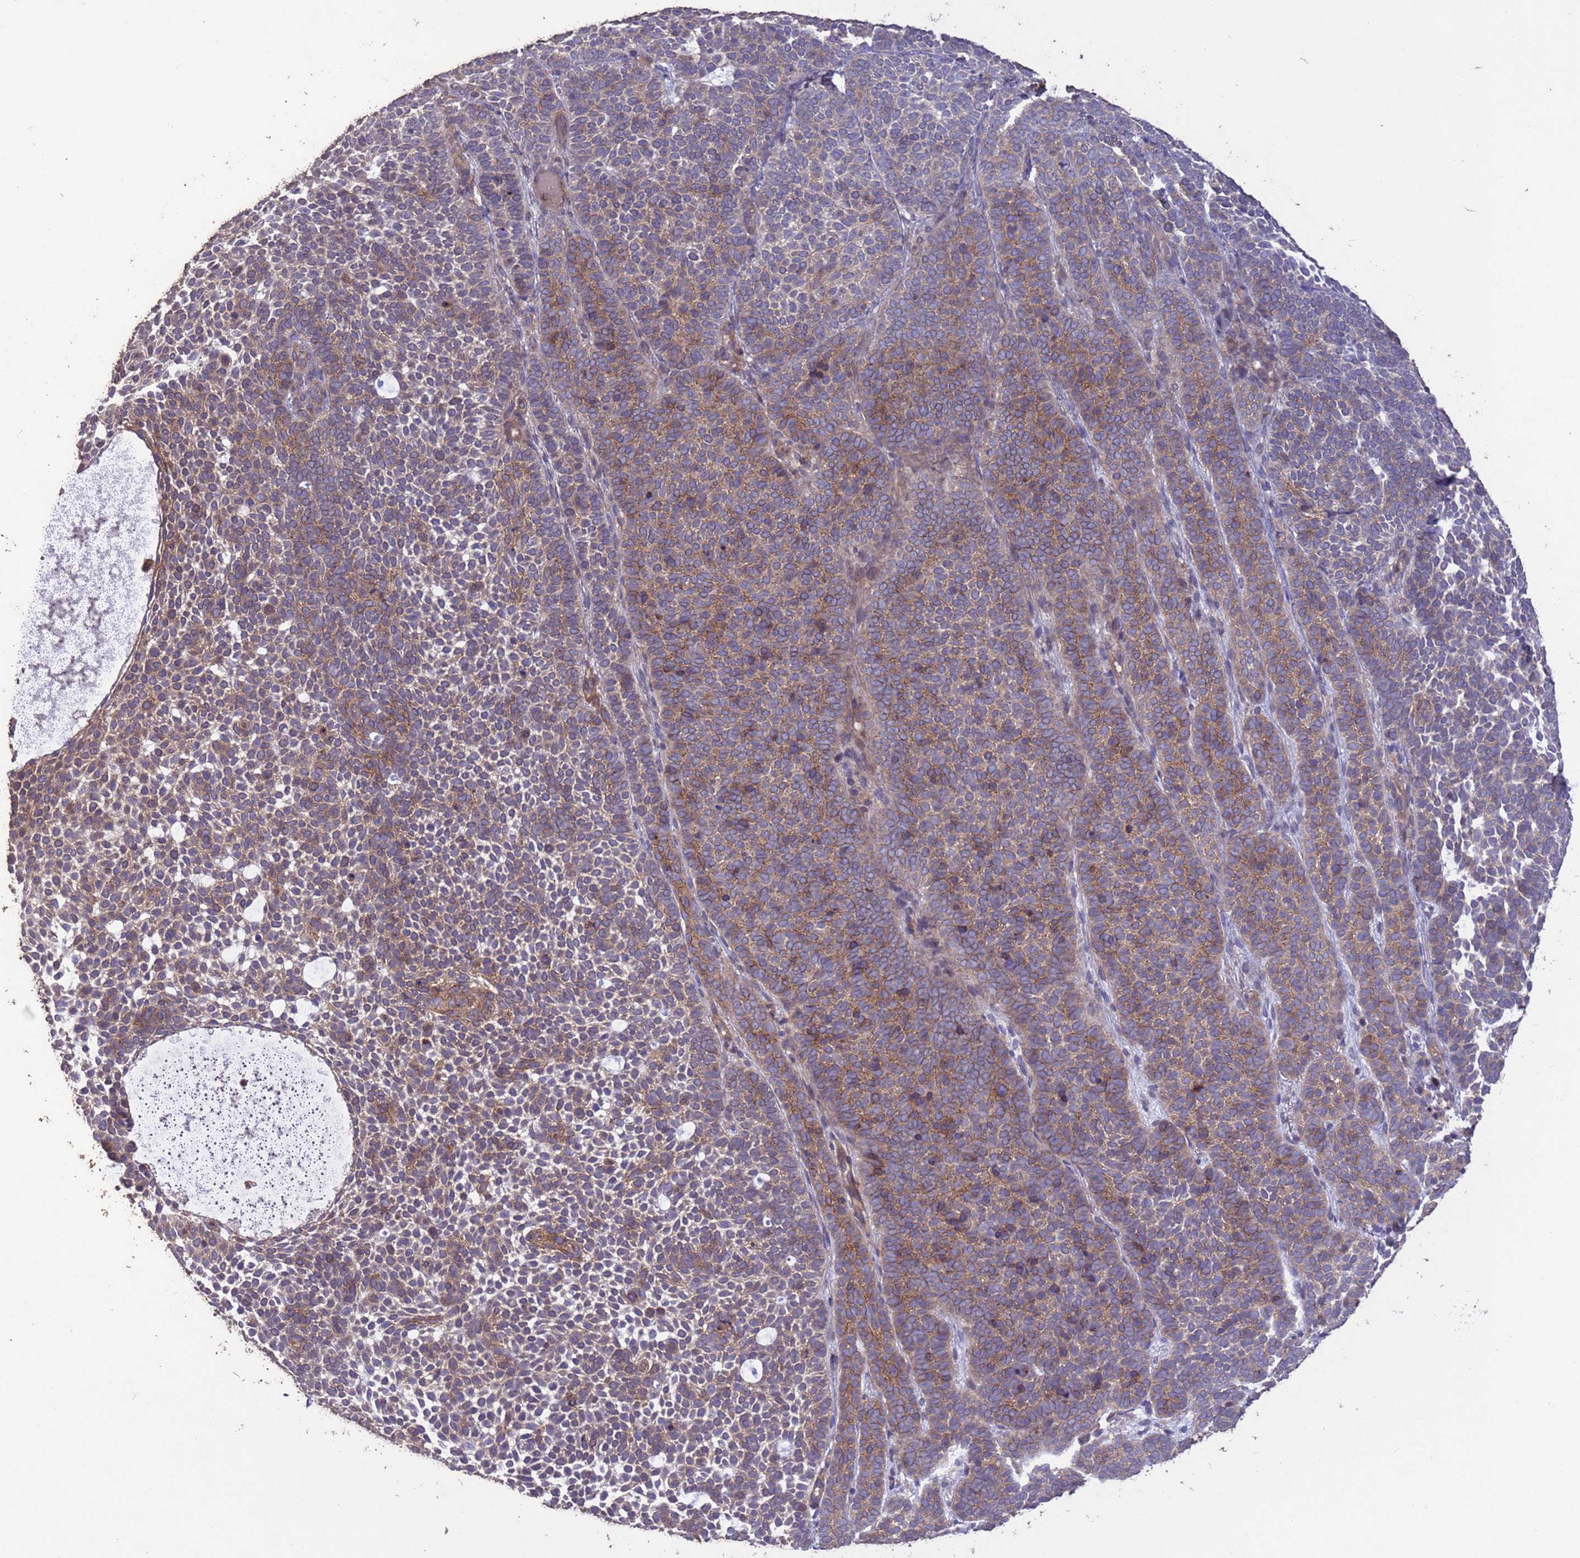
{"staining": {"intensity": "moderate", "quantity": ">75%", "location": "cytoplasmic/membranous"}, "tissue": "skin cancer", "cell_type": "Tumor cells", "image_type": "cancer", "snomed": [{"axis": "morphology", "description": "Basal cell carcinoma"}, {"axis": "topography", "description": "Skin"}], "caption": "About >75% of tumor cells in human skin cancer (basal cell carcinoma) exhibit moderate cytoplasmic/membranous protein expression as visualized by brown immunohistochemical staining.", "gene": "SLC9B2", "patient": {"sex": "female", "age": 77}}